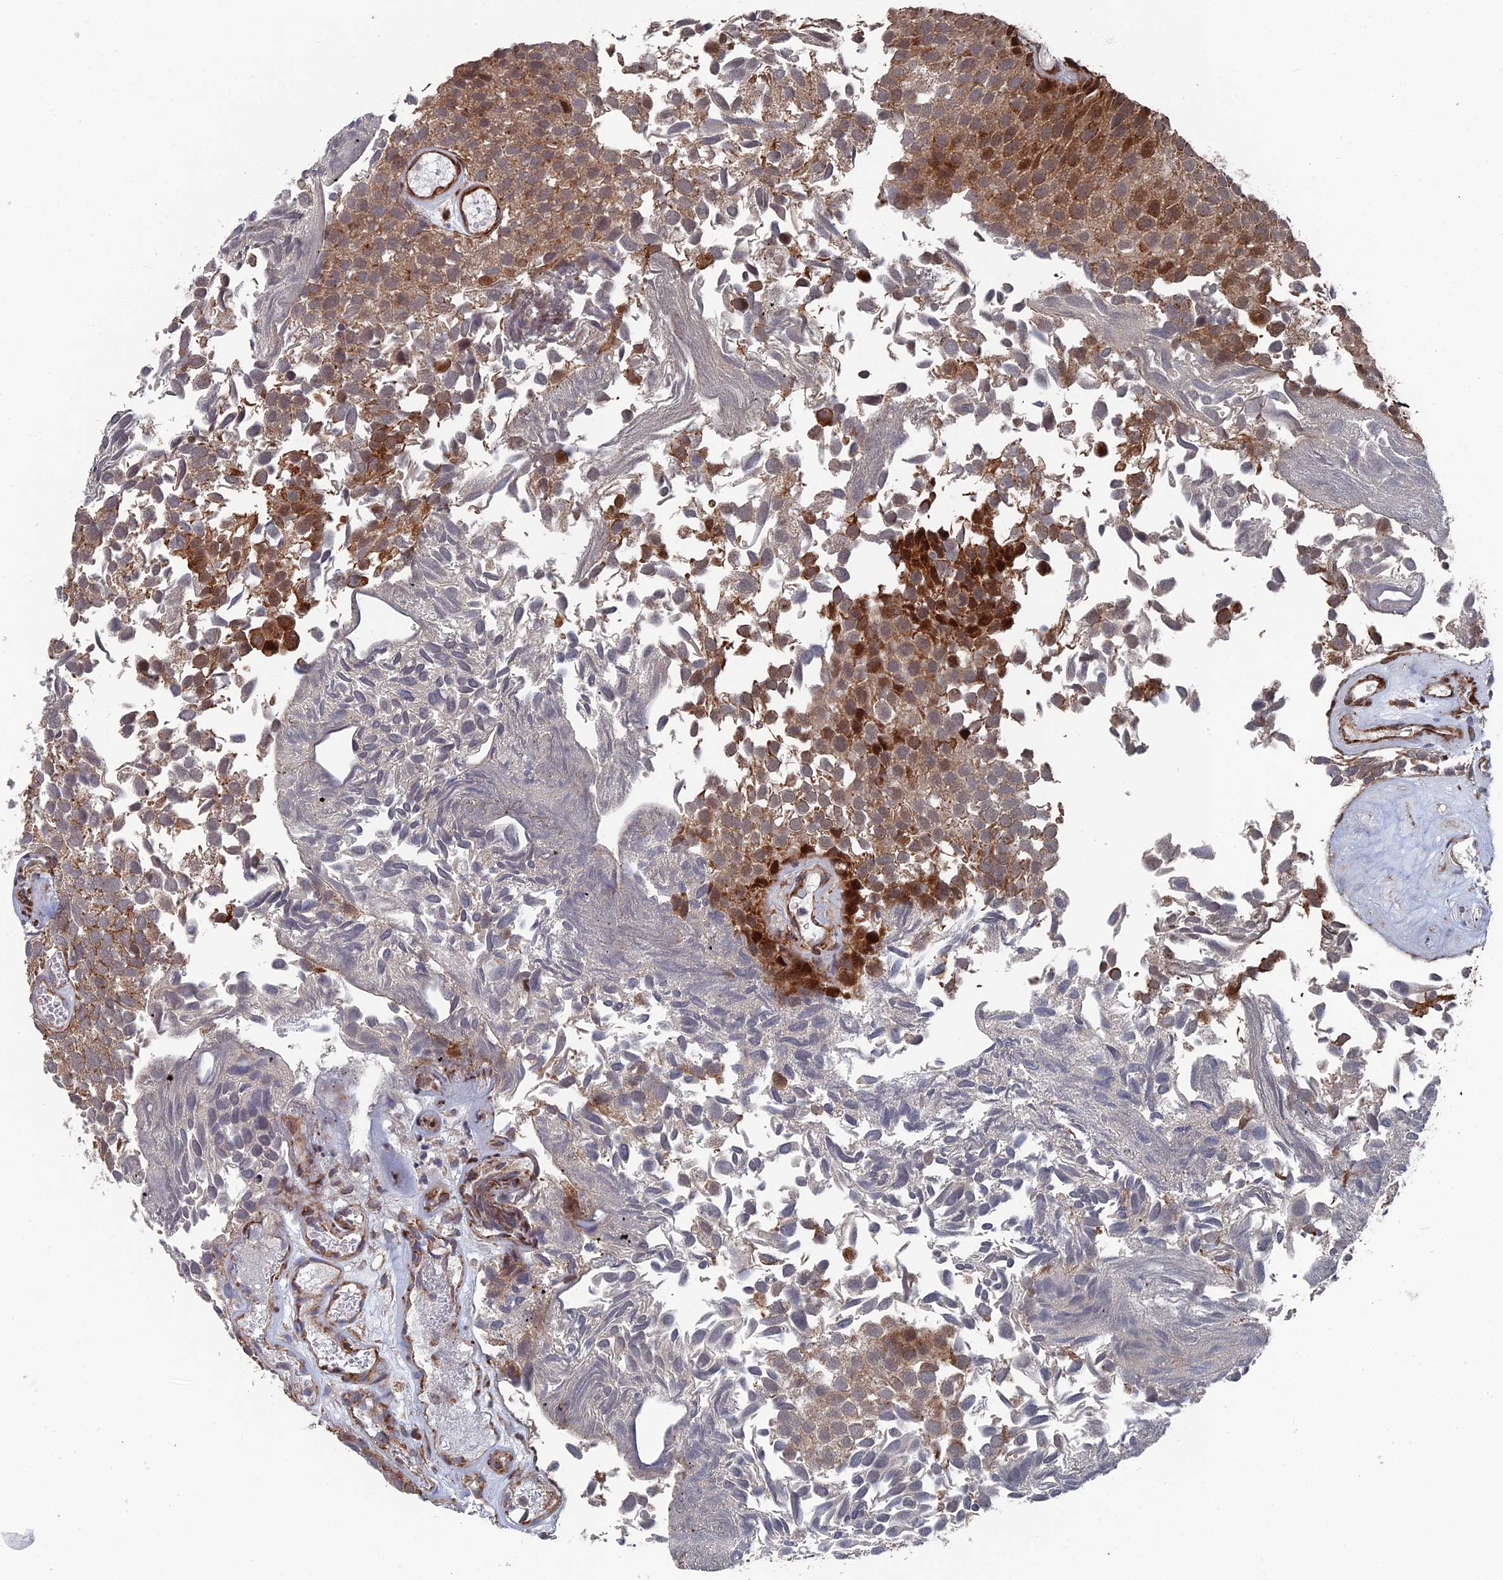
{"staining": {"intensity": "moderate", "quantity": "25%-75%", "location": "cytoplasmic/membranous,nuclear"}, "tissue": "urothelial cancer", "cell_type": "Tumor cells", "image_type": "cancer", "snomed": [{"axis": "morphology", "description": "Urothelial carcinoma, Low grade"}, {"axis": "topography", "description": "Urinary bladder"}], "caption": "Brown immunohistochemical staining in low-grade urothelial carcinoma exhibits moderate cytoplasmic/membranous and nuclear positivity in about 25%-75% of tumor cells. The staining is performed using DAB brown chromogen to label protein expression. The nuclei are counter-stained blue using hematoxylin.", "gene": "GTF2IRD1", "patient": {"sex": "male", "age": 89}}